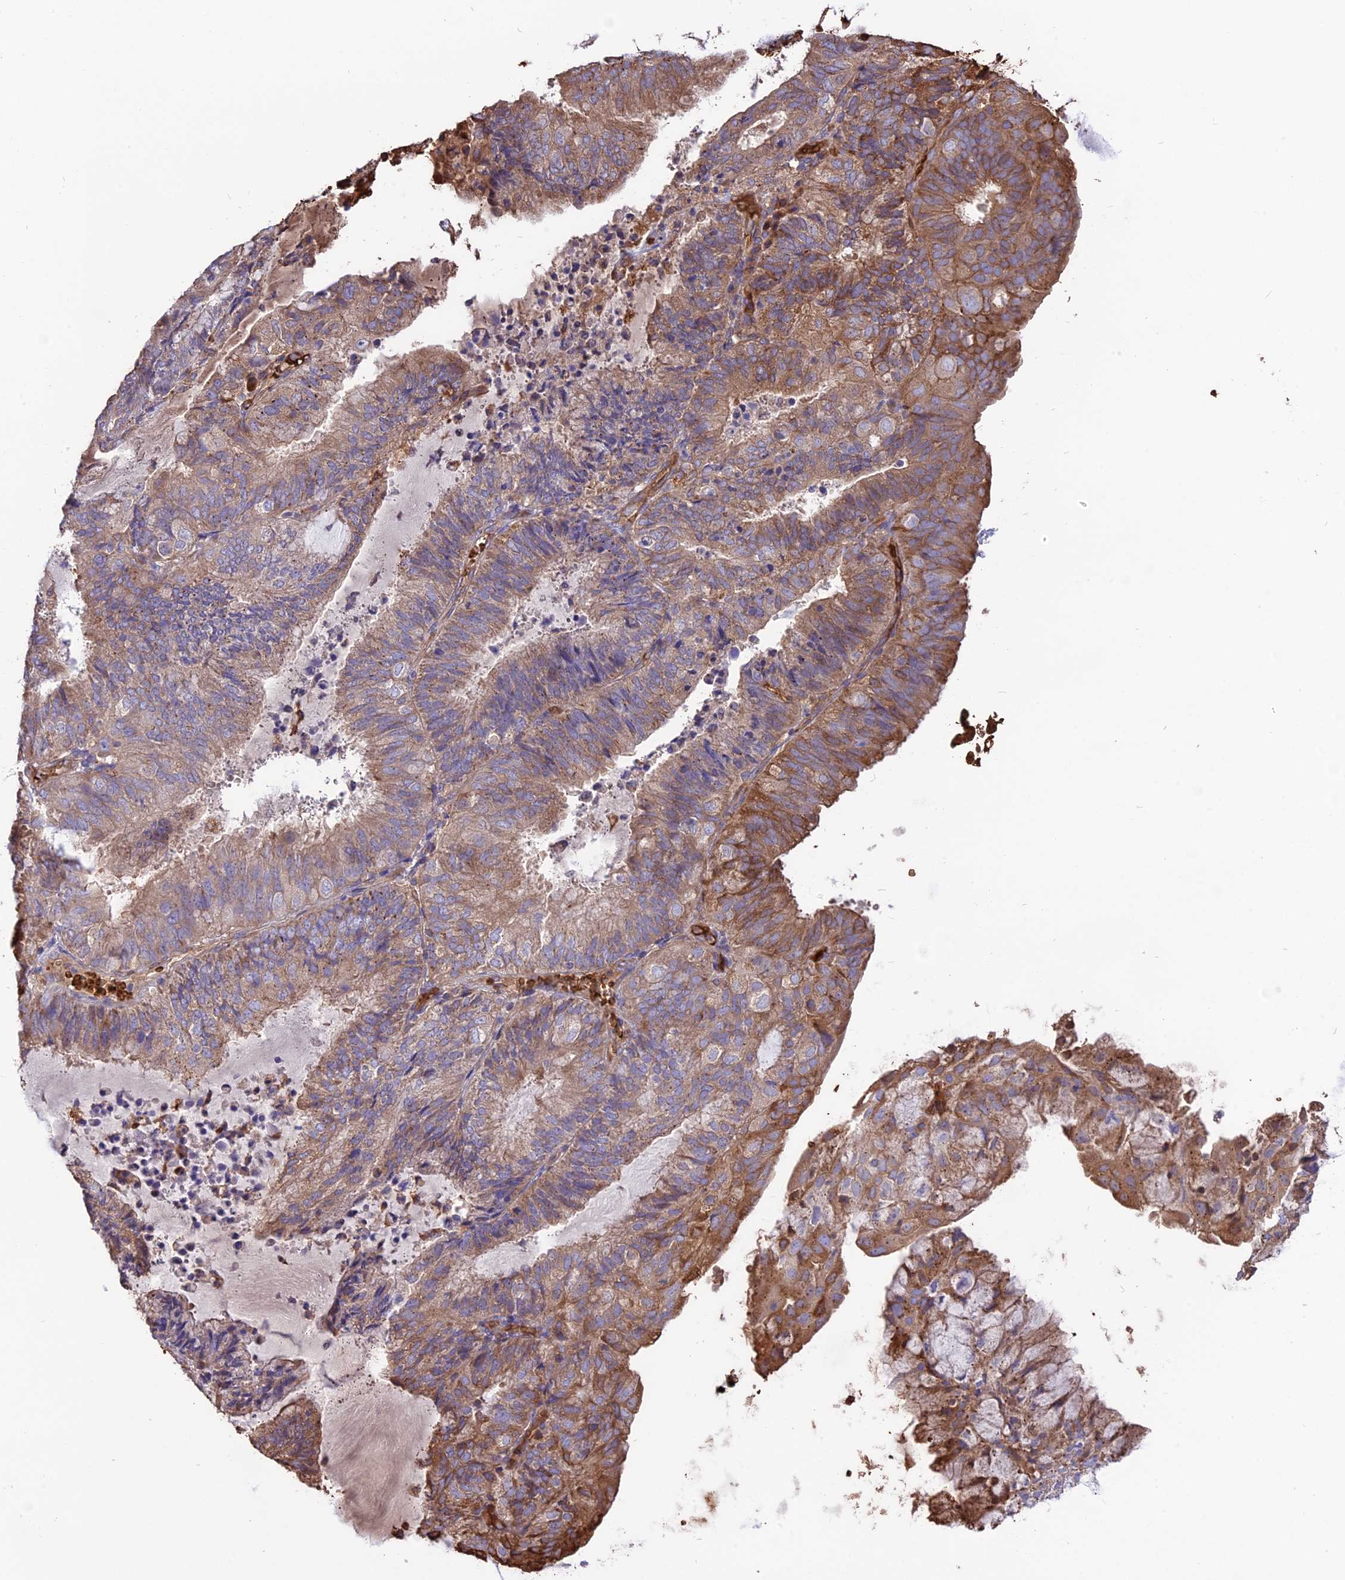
{"staining": {"intensity": "moderate", "quantity": "25%-75%", "location": "cytoplasmic/membranous"}, "tissue": "endometrial cancer", "cell_type": "Tumor cells", "image_type": "cancer", "snomed": [{"axis": "morphology", "description": "Adenocarcinoma, NOS"}, {"axis": "topography", "description": "Endometrium"}], "caption": "Protein staining by immunohistochemistry (IHC) shows moderate cytoplasmic/membranous positivity in approximately 25%-75% of tumor cells in endometrial cancer (adenocarcinoma). (brown staining indicates protein expression, while blue staining denotes nuclei).", "gene": "TTC4", "patient": {"sex": "female", "age": 81}}